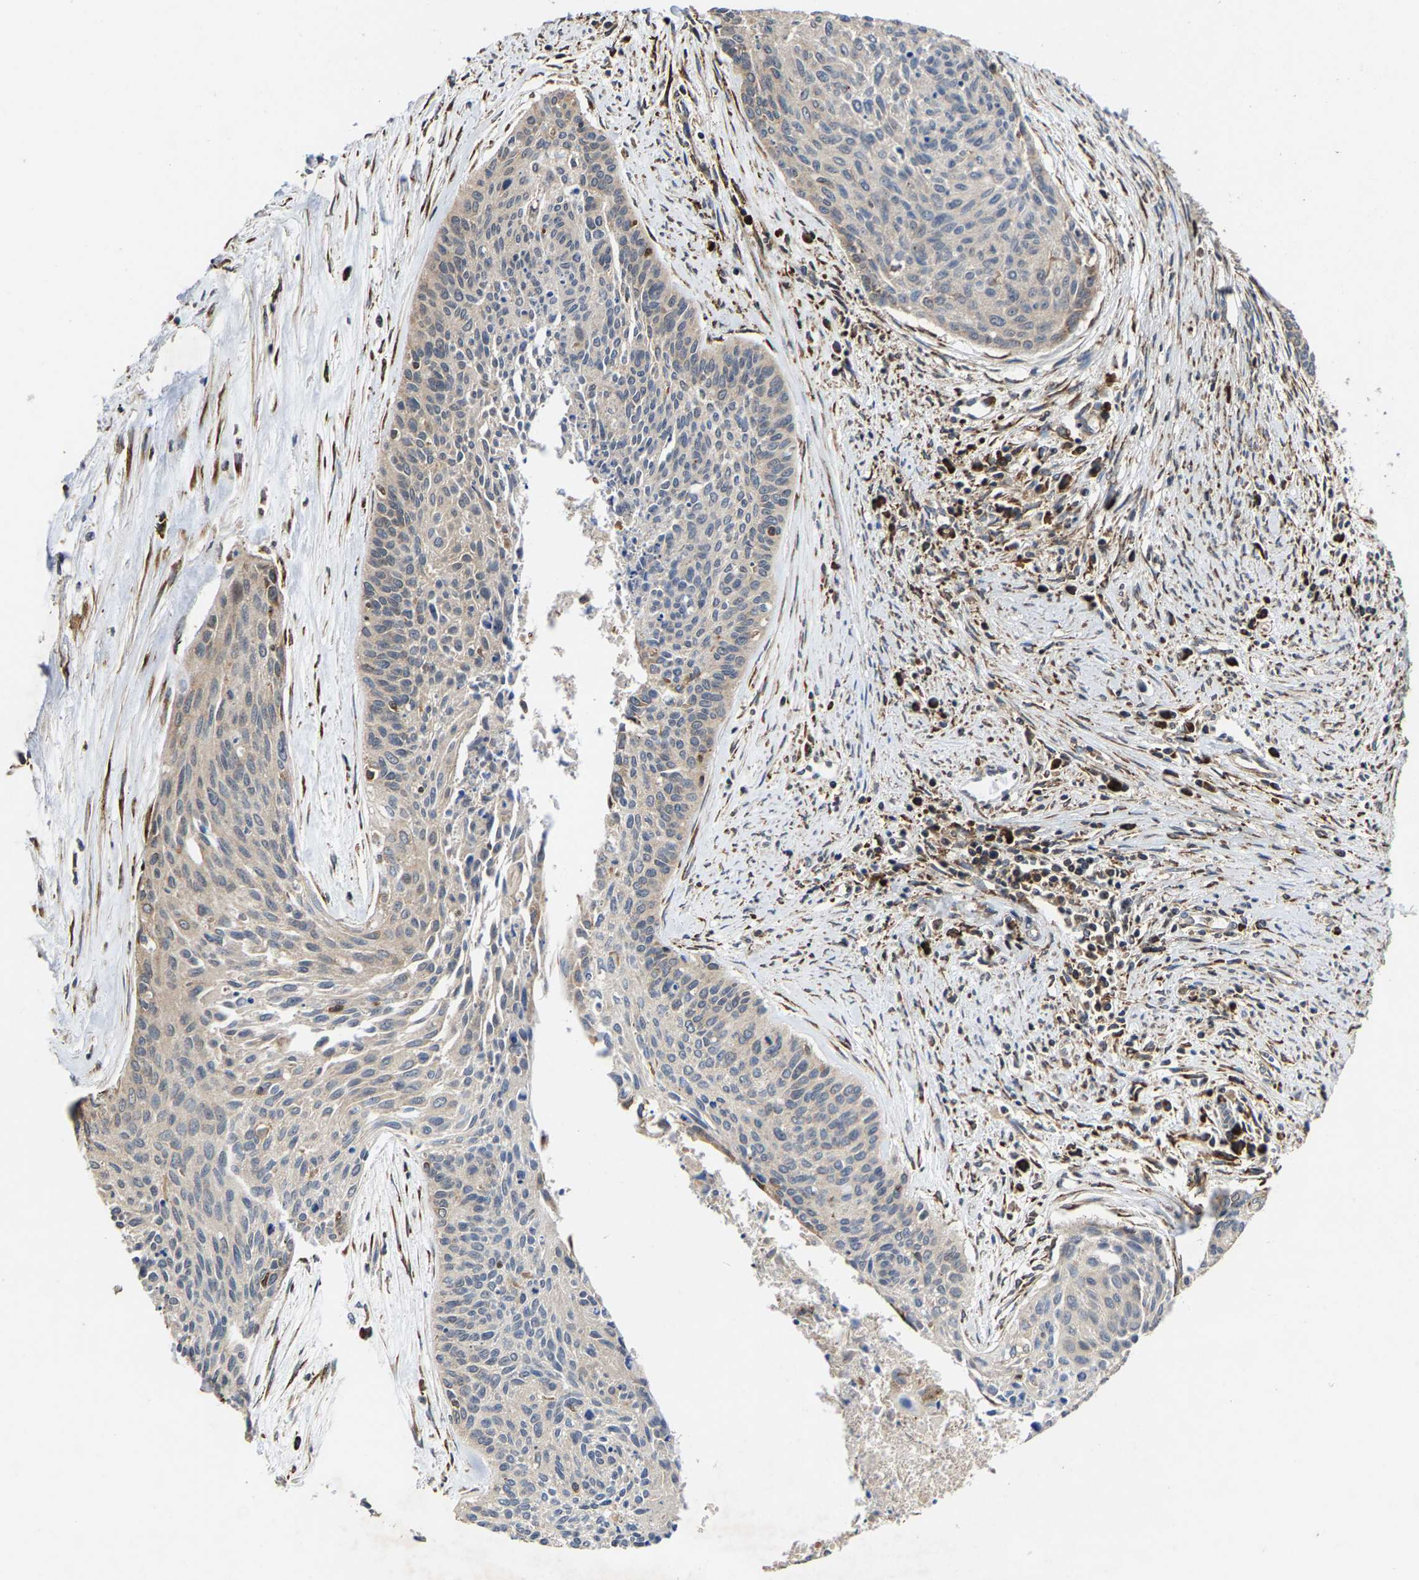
{"staining": {"intensity": "weak", "quantity": "<25%", "location": "cytoplasmic/membranous"}, "tissue": "cervical cancer", "cell_type": "Tumor cells", "image_type": "cancer", "snomed": [{"axis": "morphology", "description": "Squamous cell carcinoma, NOS"}, {"axis": "topography", "description": "Cervix"}], "caption": "DAB (3,3'-diaminobenzidine) immunohistochemical staining of cervical cancer (squamous cell carcinoma) reveals no significant positivity in tumor cells.", "gene": "FGD3", "patient": {"sex": "female", "age": 55}}